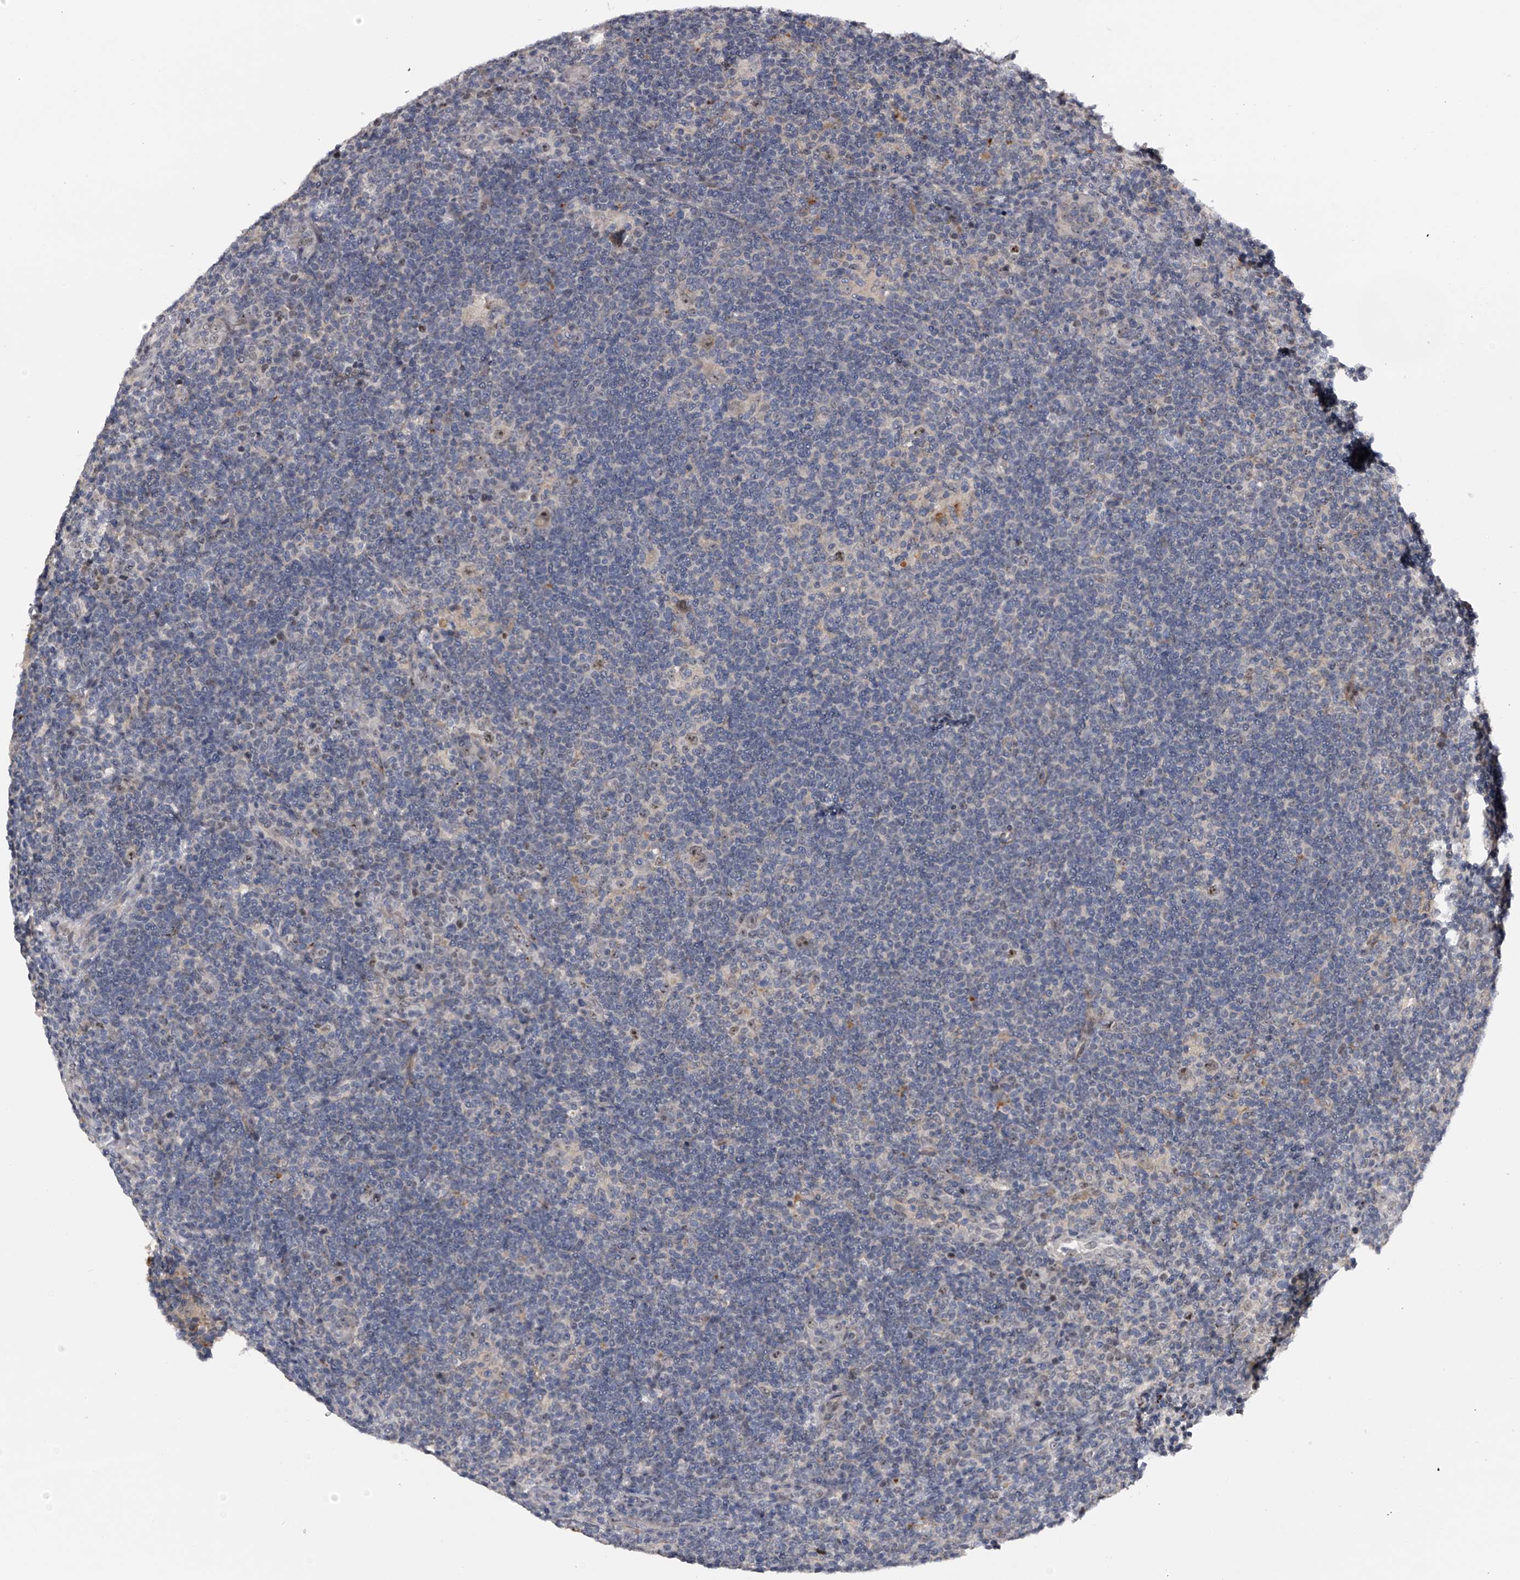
{"staining": {"intensity": "moderate", "quantity": "25%-75%", "location": "nuclear"}, "tissue": "lymphoma", "cell_type": "Tumor cells", "image_type": "cancer", "snomed": [{"axis": "morphology", "description": "Hodgkin's disease, NOS"}, {"axis": "topography", "description": "Lymph node"}], "caption": "A photomicrograph showing moderate nuclear positivity in about 25%-75% of tumor cells in Hodgkin's disease, as visualized by brown immunohistochemical staining.", "gene": "MDN1", "patient": {"sex": "female", "age": 57}}